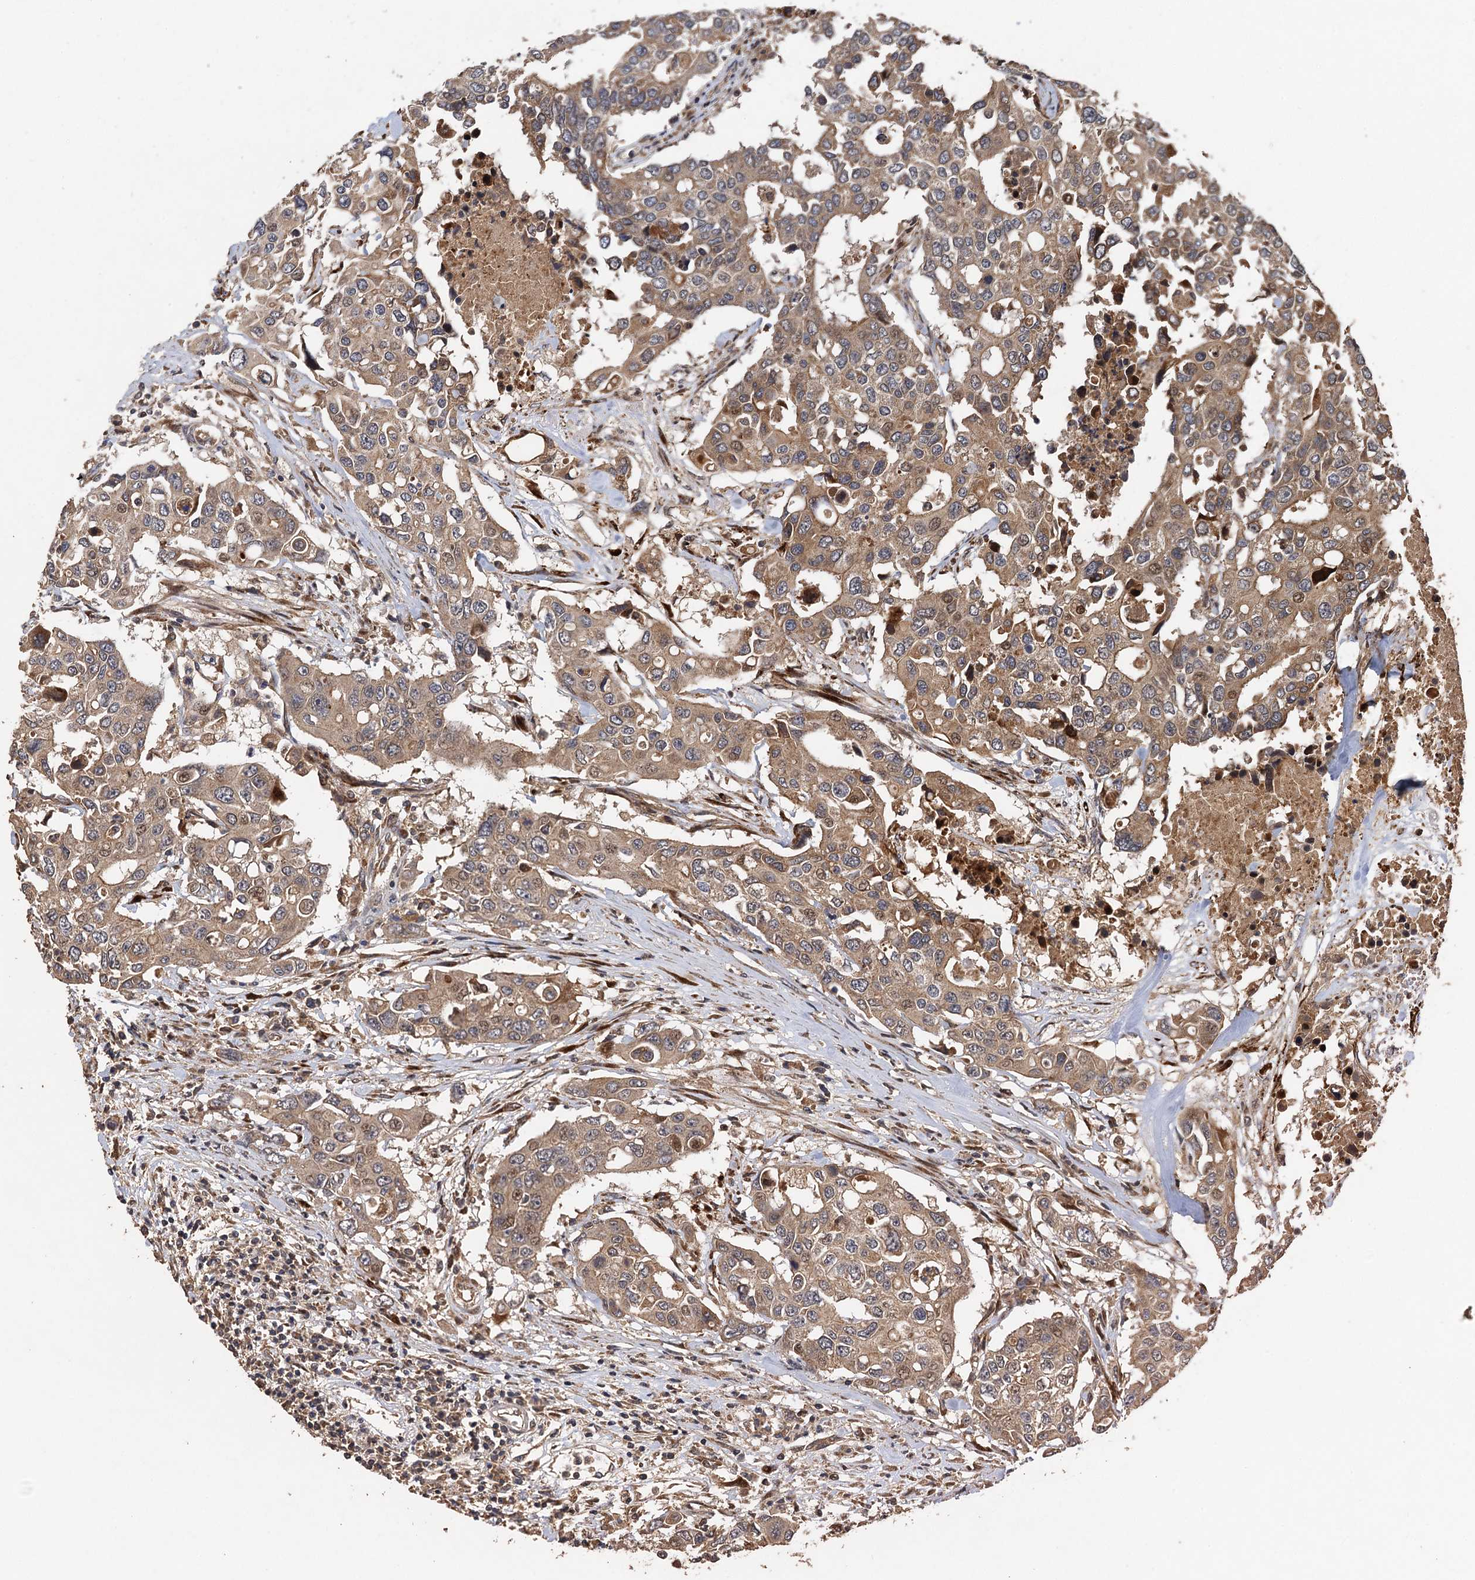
{"staining": {"intensity": "moderate", "quantity": ">75%", "location": "cytoplasmic/membranous,nuclear"}, "tissue": "colorectal cancer", "cell_type": "Tumor cells", "image_type": "cancer", "snomed": [{"axis": "morphology", "description": "Adenocarcinoma, NOS"}, {"axis": "topography", "description": "Colon"}], "caption": "Immunohistochemical staining of human adenocarcinoma (colorectal) shows medium levels of moderate cytoplasmic/membranous and nuclear protein staining in approximately >75% of tumor cells. The protein of interest is shown in brown color, while the nuclei are stained blue.", "gene": "TMEM39B", "patient": {"sex": "male", "age": 77}}